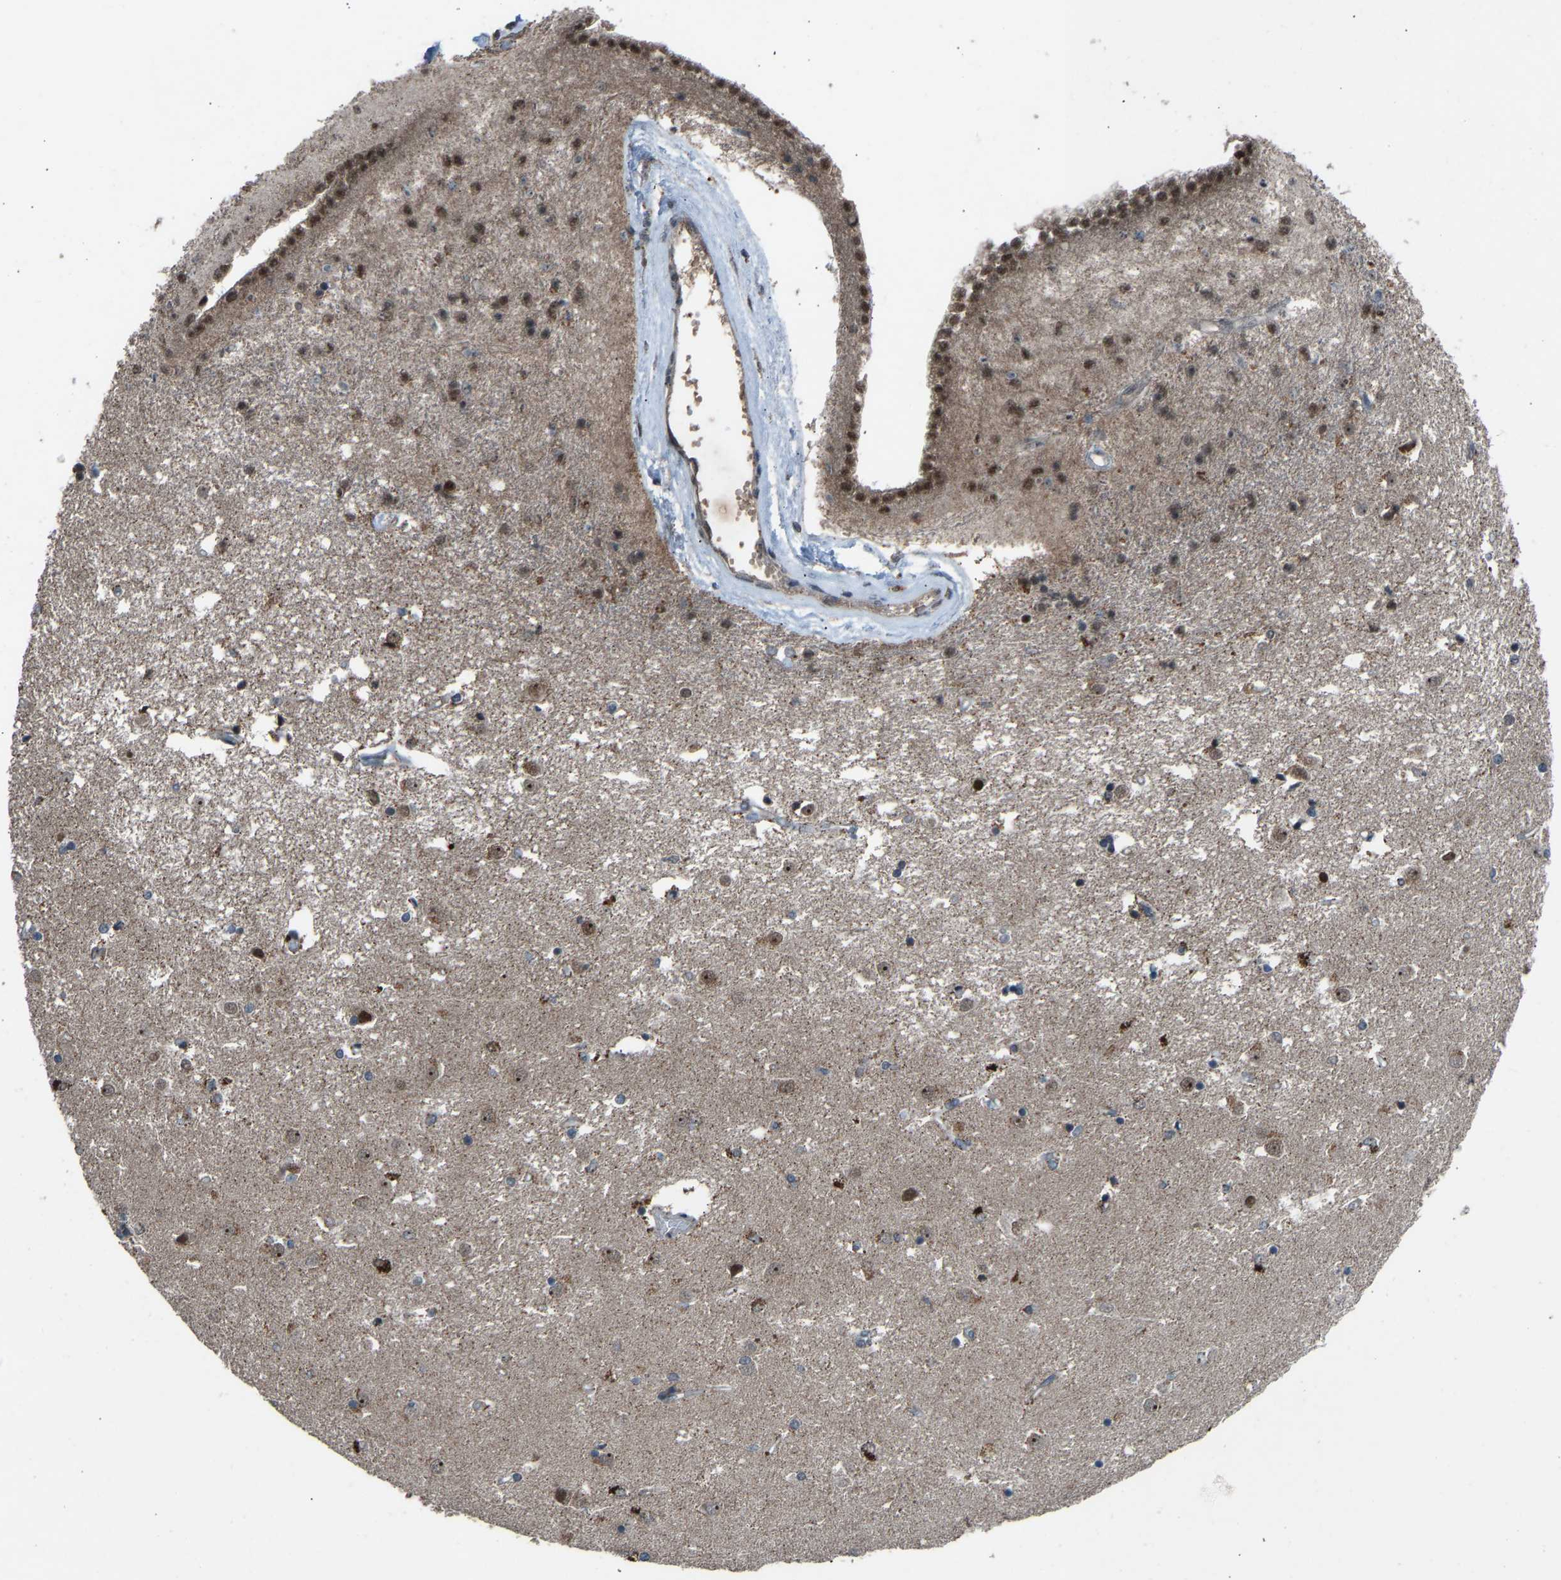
{"staining": {"intensity": "strong", "quantity": "<25%", "location": "nuclear"}, "tissue": "caudate", "cell_type": "Glial cells", "image_type": "normal", "snomed": [{"axis": "morphology", "description": "Normal tissue, NOS"}, {"axis": "topography", "description": "Lateral ventricle wall"}], "caption": "Brown immunohistochemical staining in unremarkable human caudate exhibits strong nuclear expression in approximately <25% of glial cells. Using DAB (3,3'-diaminobenzidine) (brown) and hematoxylin (blue) stains, captured at high magnification using brightfield microscopy.", "gene": "SLC43A1", "patient": {"sex": "male", "age": 45}}